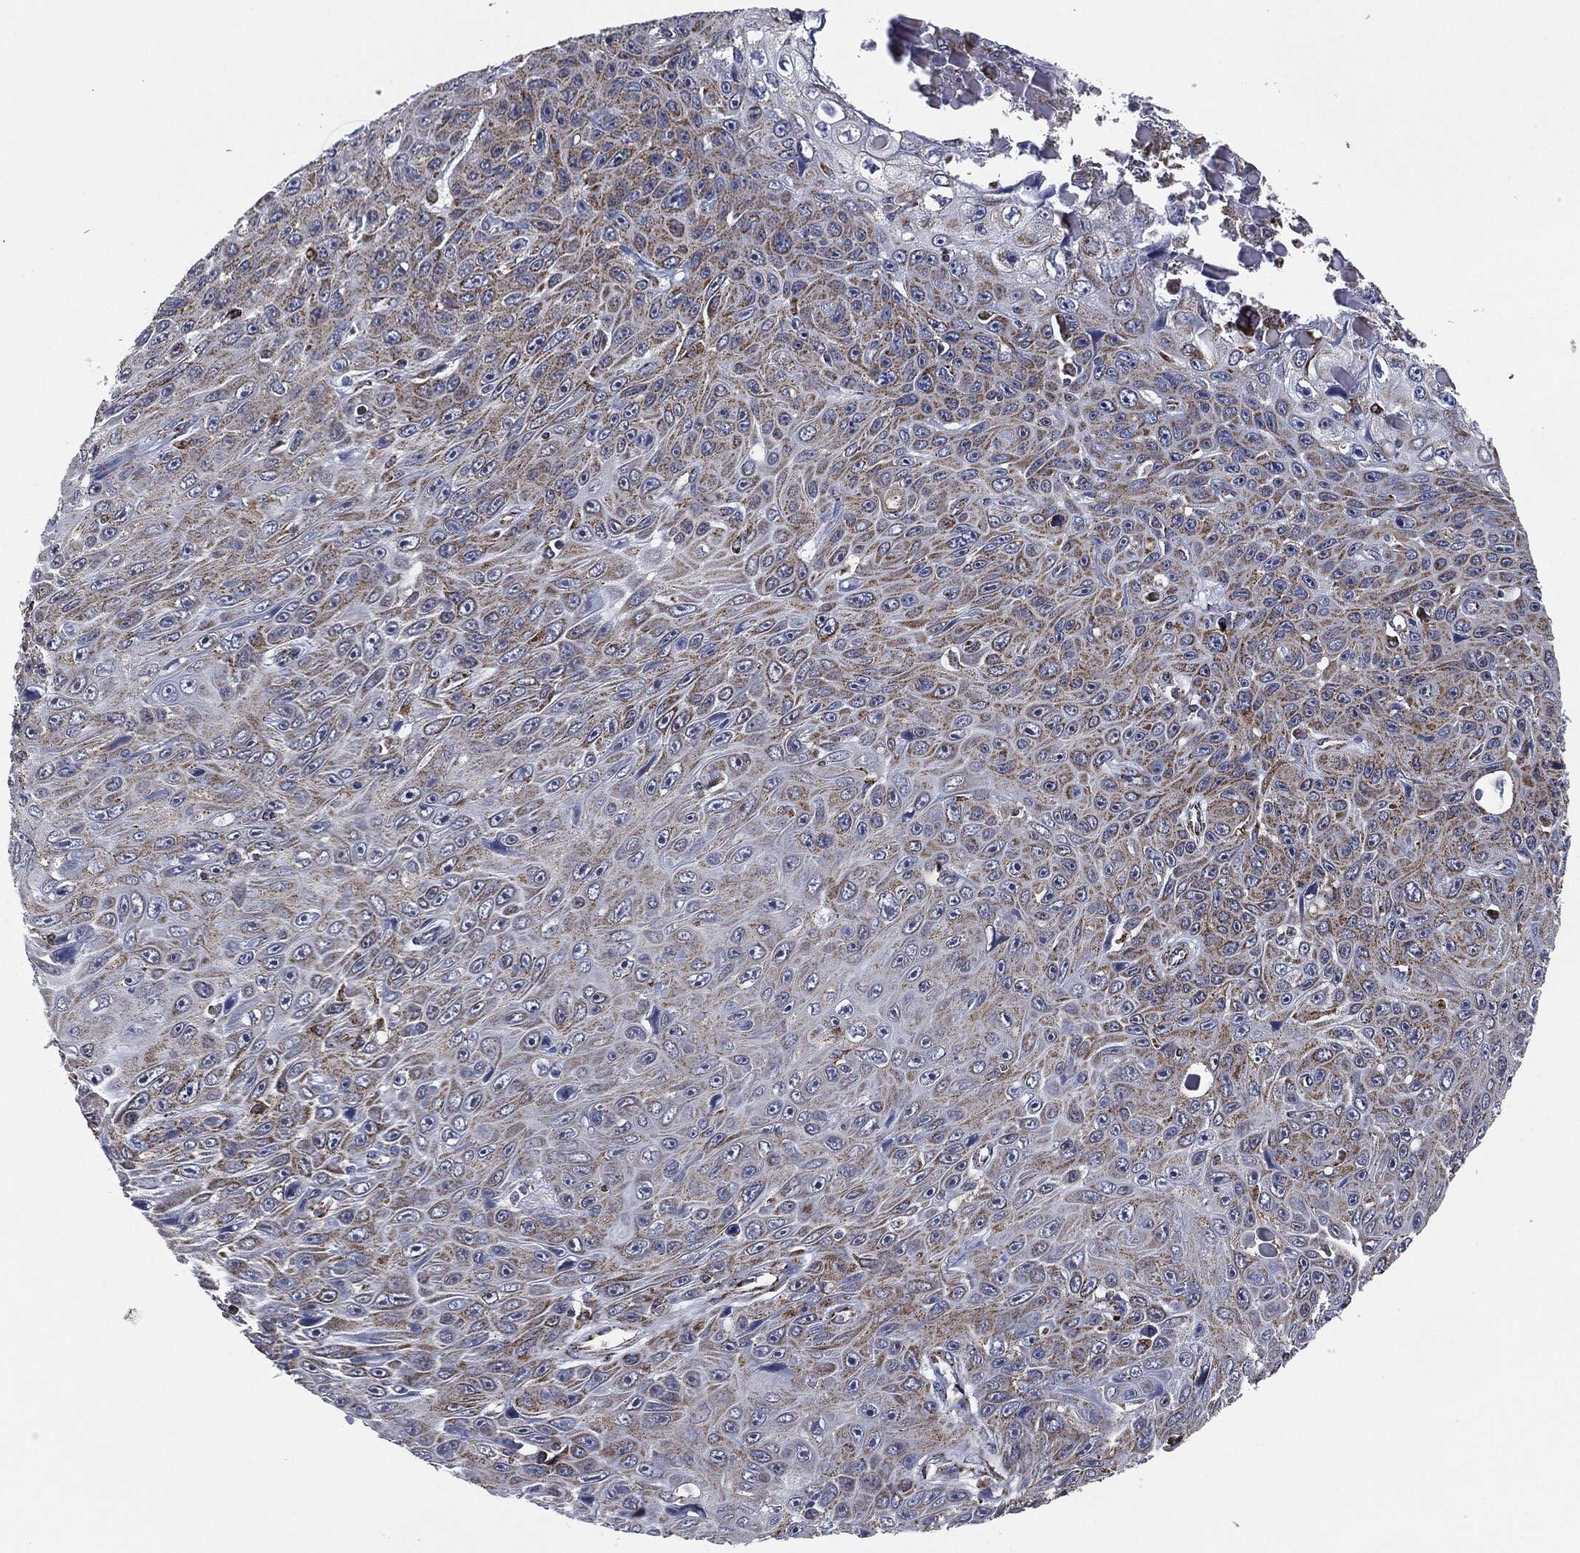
{"staining": {"intensity": "moderate", "quantity": ">75%", "location": "cytoplasmic/membranous"}, "tissue": "skin cancer", "cell_type": "Tumor cells", "image_type": "cancer", "snomed": [{"axis": "morphology", "description": "Squamous cell carcinoma, NOS"}, {"axis": "topography", "description": "Skin"}], "caption": "The image reveals a brown stain indicating the presence of a protein in the cytoplasmic/membranous of tumor cells in skin squamous cell carcinoma.", "gene": "NDUFV2", "patient": {"sex": "male", "age": 82}}